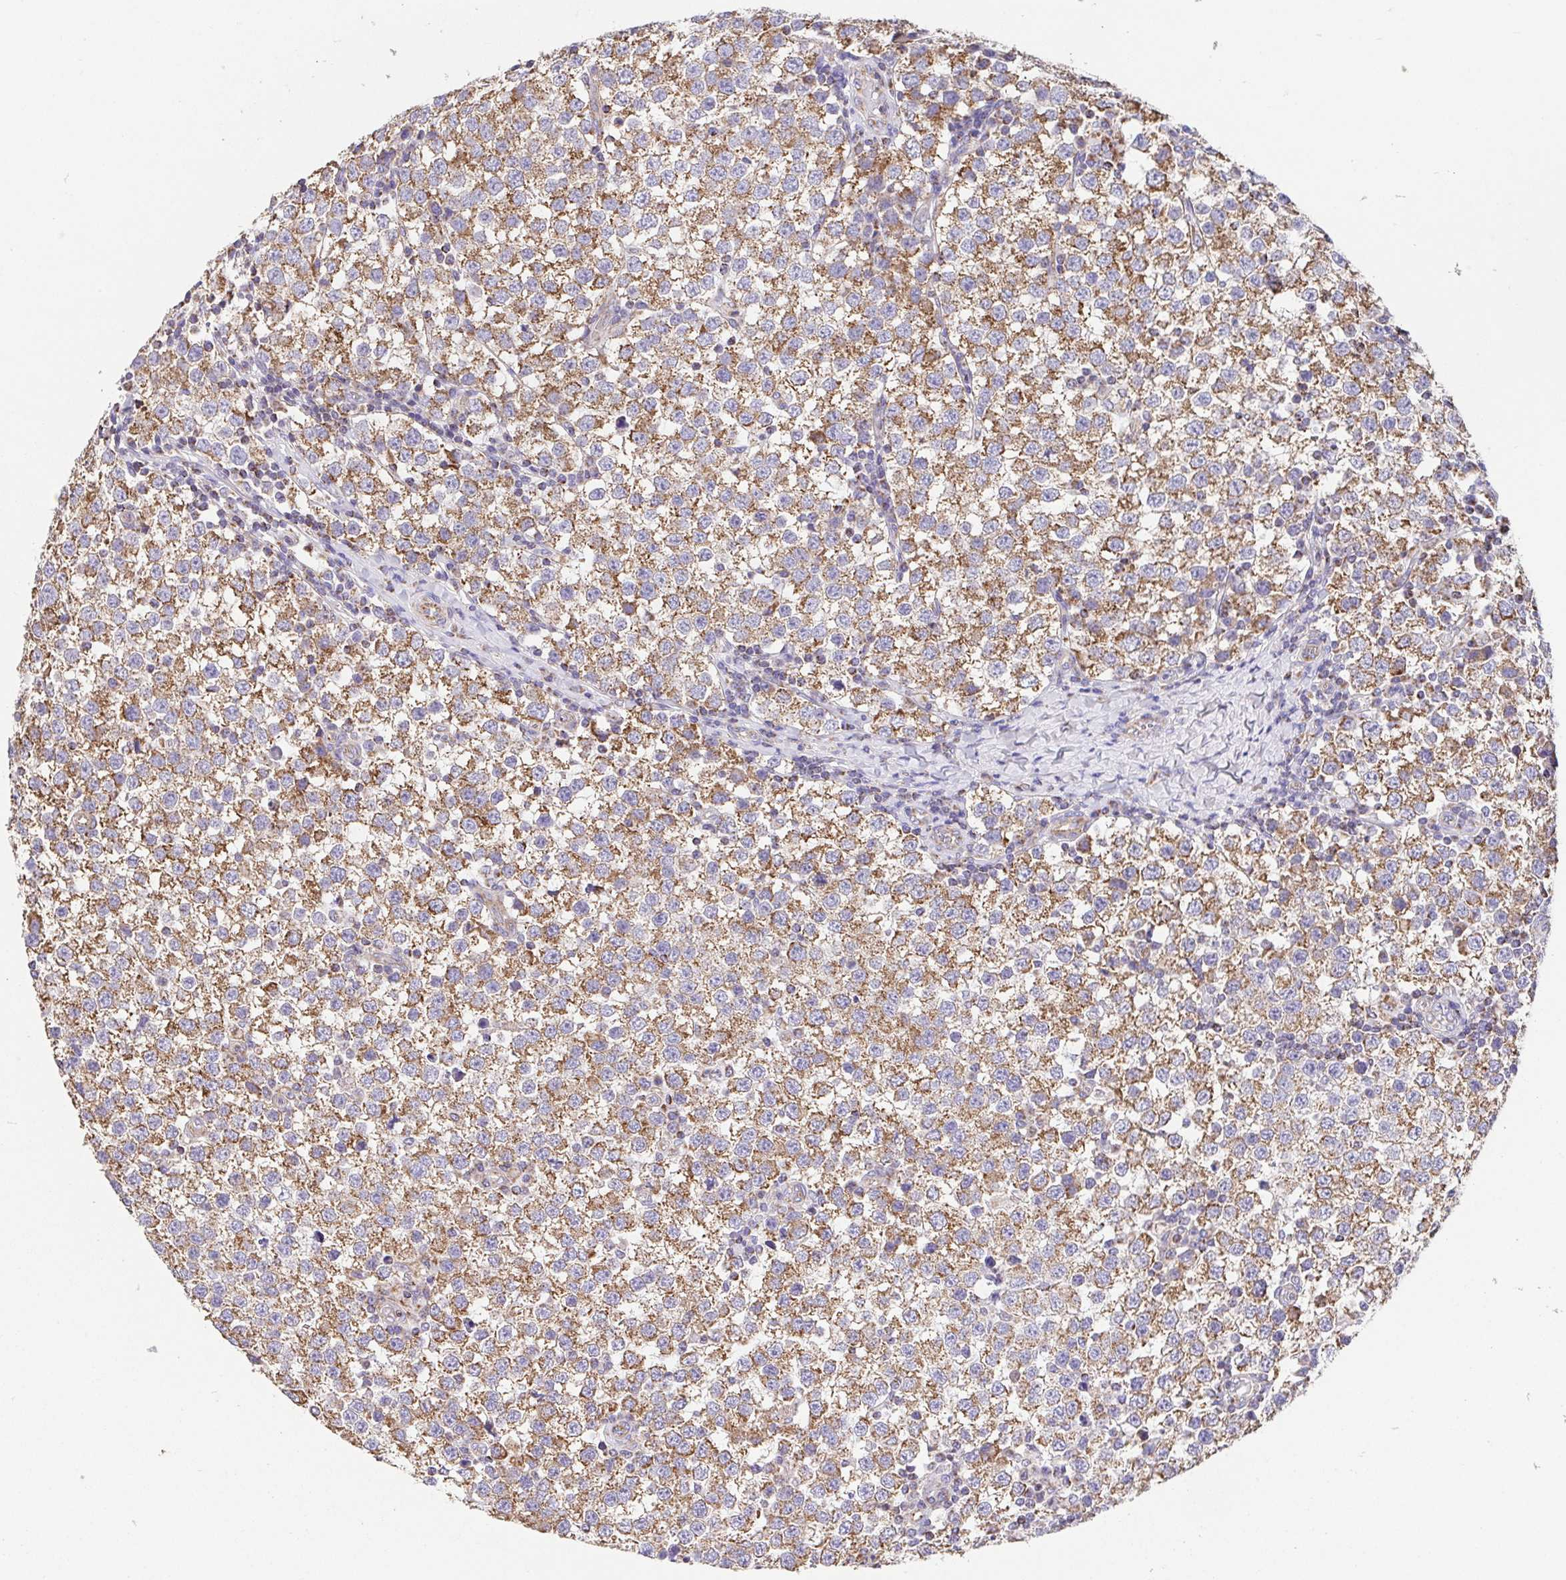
{"staining": {"intensity": "moderate", "quantity": ">75%", "location": "cytoplasmic/membranous"}, "tissue": "testis cancer", "cell_type": "Tumor cells", "image_type": "cancer", "snomed": [{"axis": "morphology", "description": "Seminoma, NOS"}, {"axis": "topography", "description": "Testis"}], "caption": "Immunohistochemical staining of testis cancer (seminoma) shows moderate cytoplasmic/membranous protein positivity in approximately >75% of tumor cells. (DAB = brown stain, brightfield microscopy at high magnification).", "gene": "GINM1", "patient": {"sex": "male", "age": 34}}